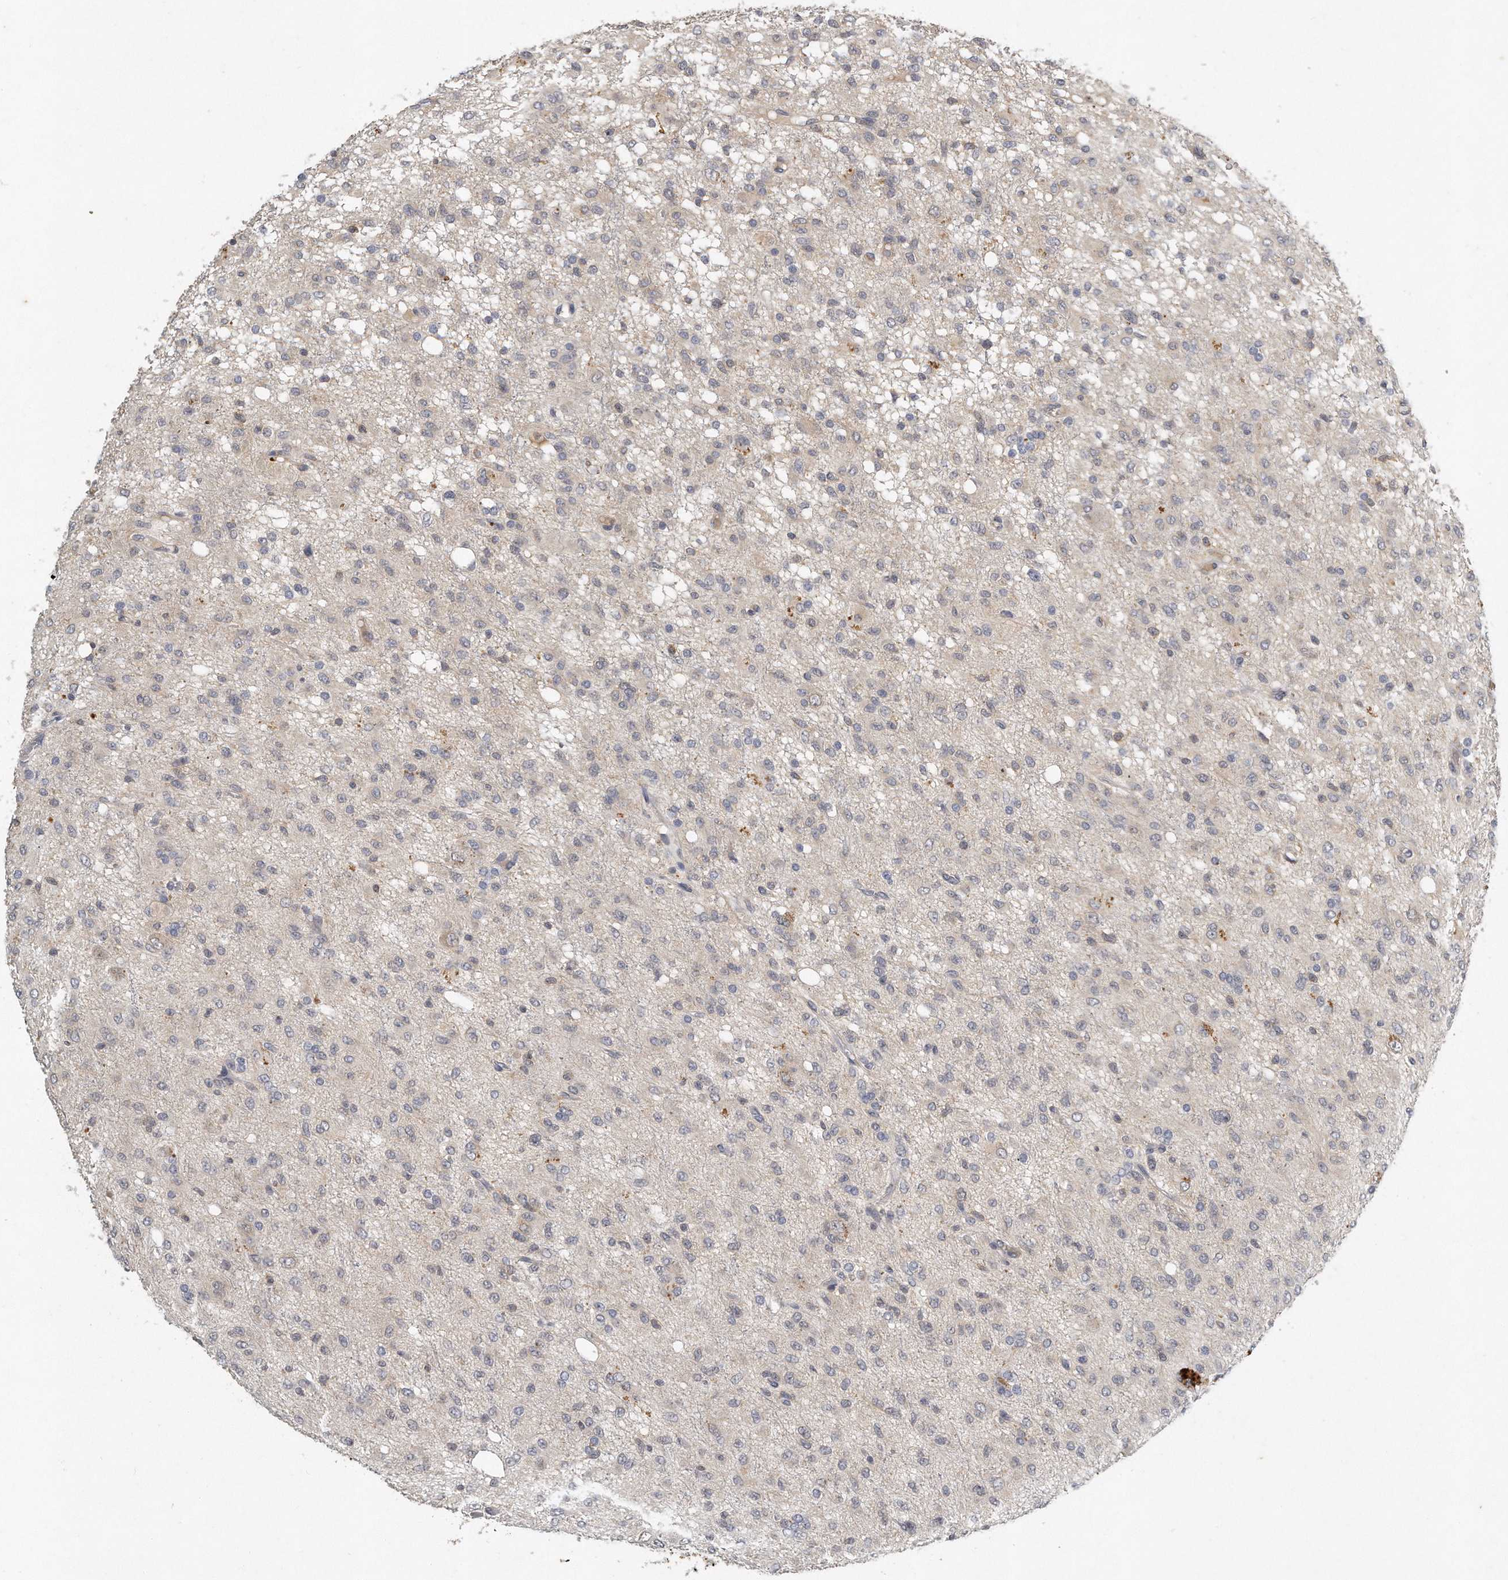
{"staining": {"intensity": "negative", "quantity": "none", "location": "none"}, "tissue": "glioma", "cell_type": "Tumor cells", "image_type": "cancer", "snomed": [{"axis": "morphology", "description": "Glioma, malignant, High grade"}, {"axis": "topography", "description": "Brain"}], "caption": "The micrograph displays no staining of tumor cells in glioma.", "gene": "CAMK1", "patient": {"sex": "female", "age": 59}}